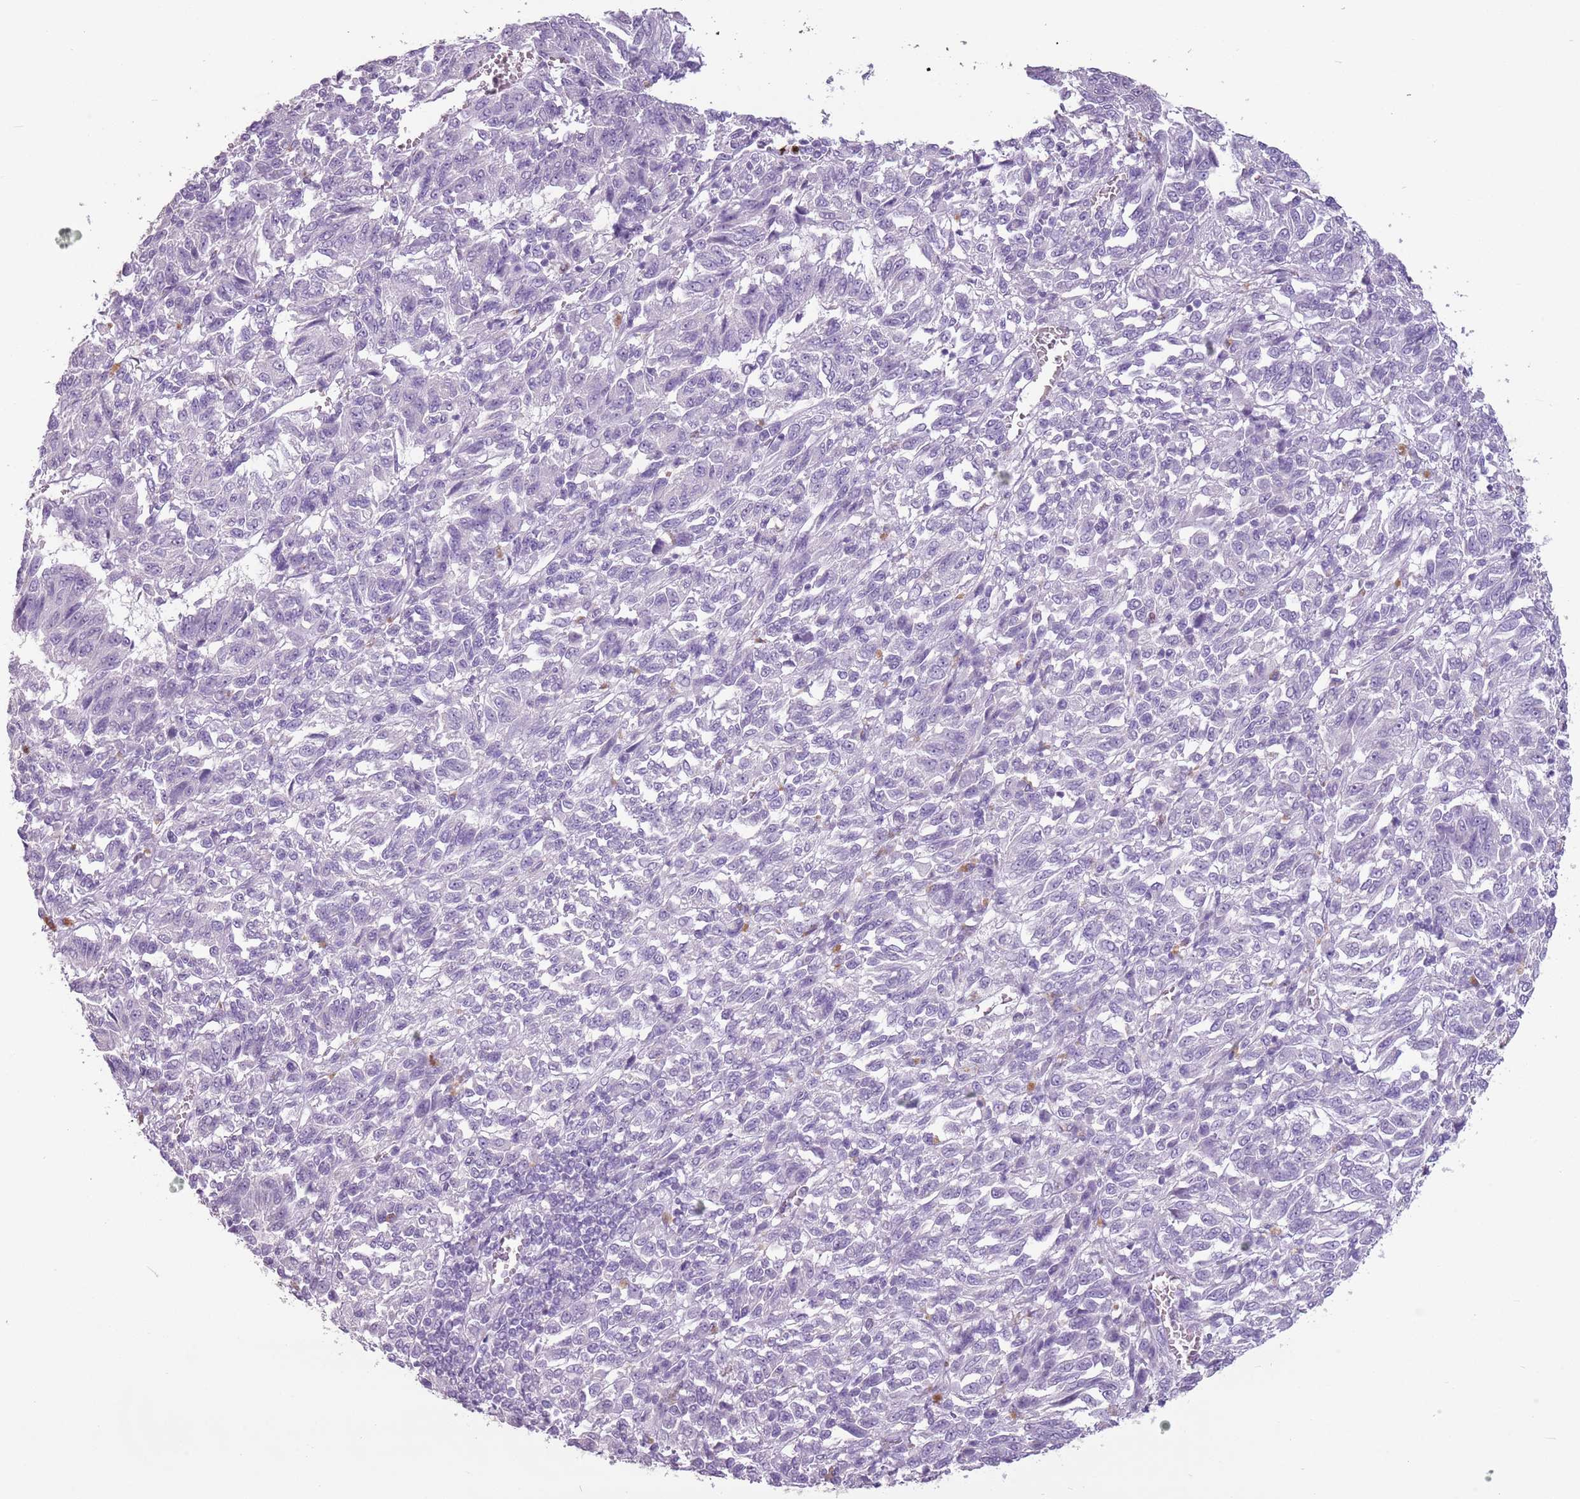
{"staining": {"intensity": "negative", "quantity": "none", "location": "none"}, "tissue": "melanoma", "cell_type": "Tumor cells", "image_type": "cancer", "snomed": [{"axis": "morphology", "description": "Malignant melanoma, Metastatic site"}, {"axis": "topography", "description": "Lung"}], "caption": "This is a photomicrograph of IHC staining of malignant melanoma (metastatic site), which shows no positivity in tumor cells.", "gene": "CELF6", "patient": {"sex": "male", "age": 64}}